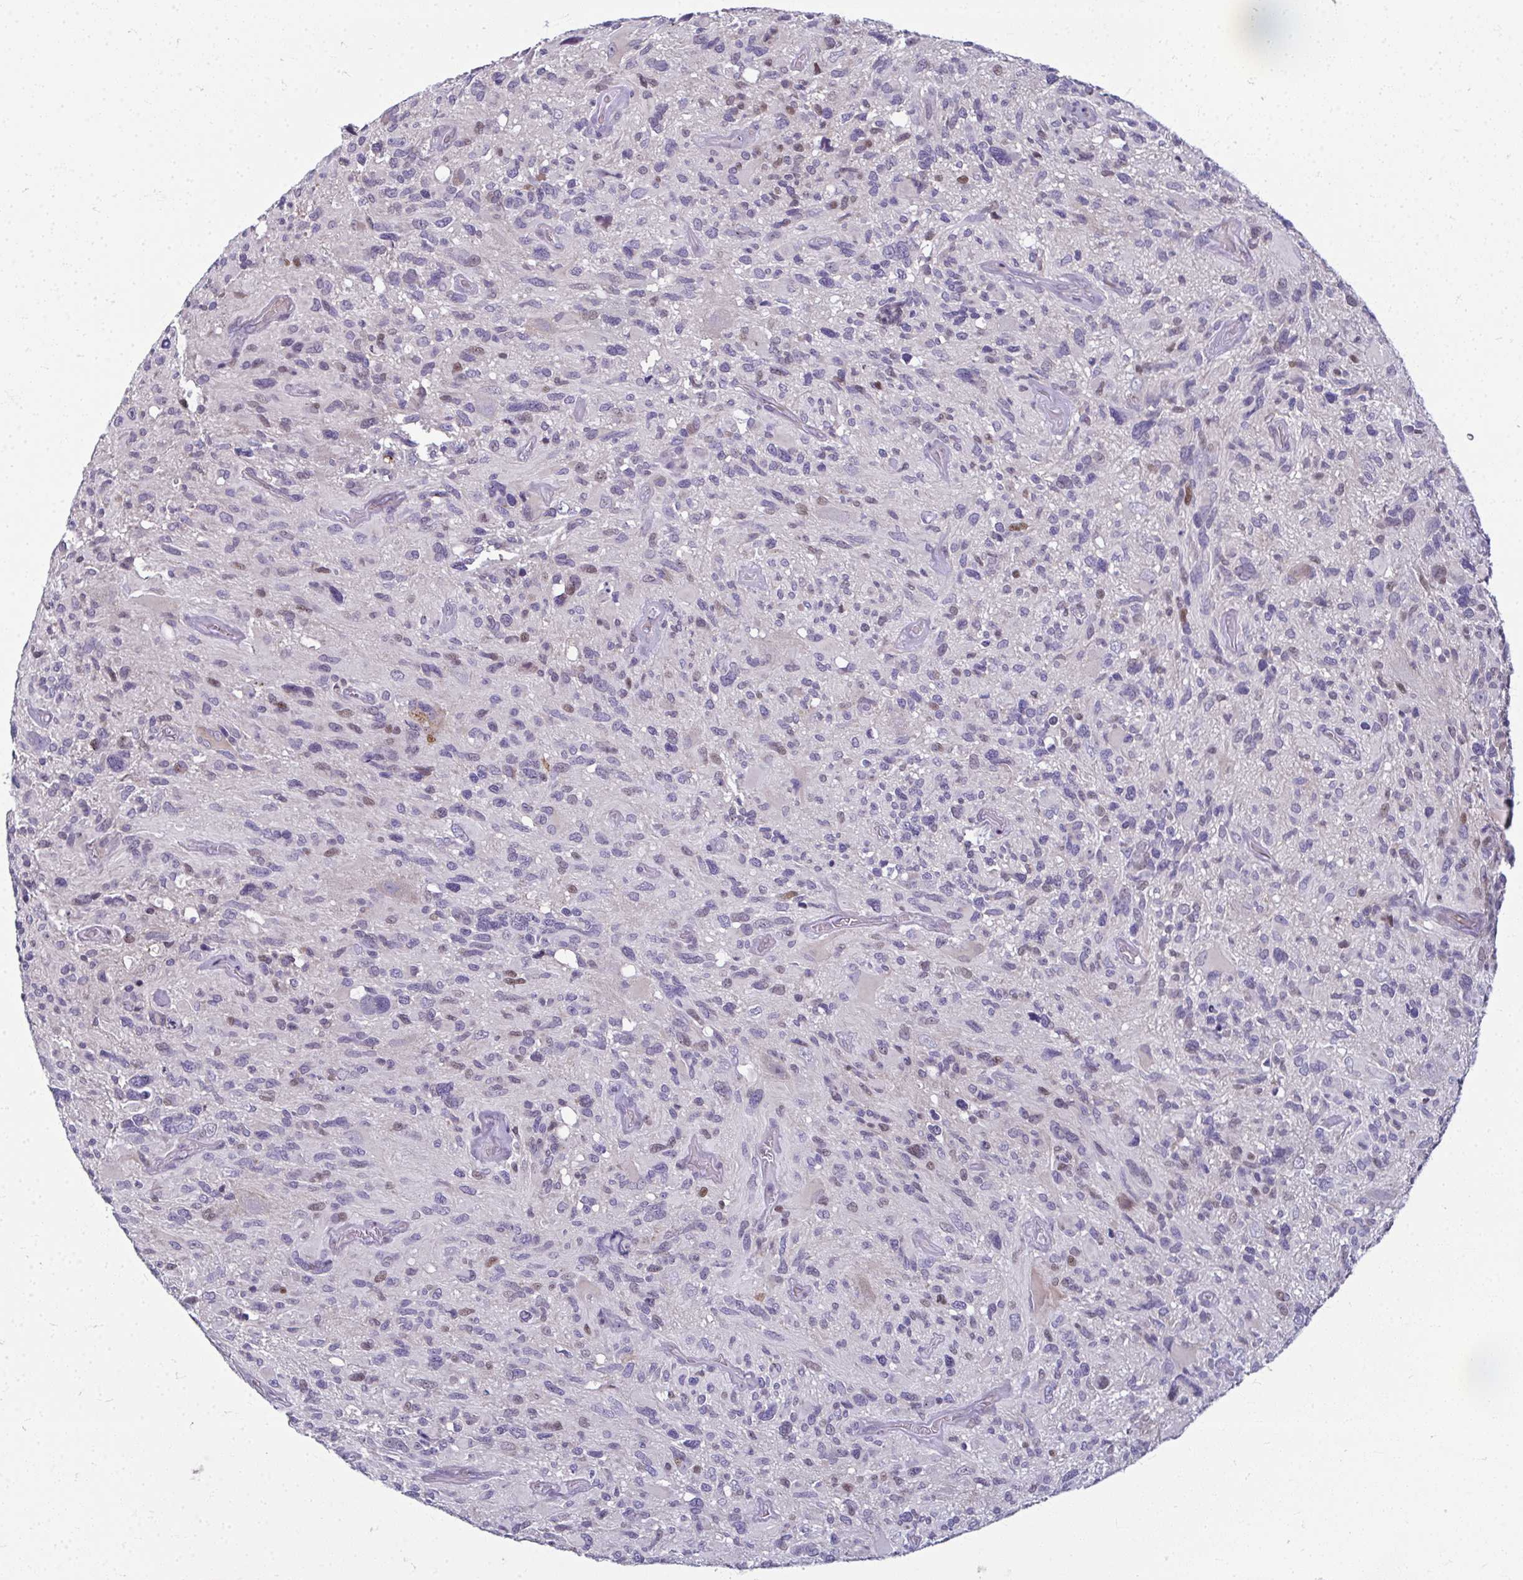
{"staining": {"intensity": "weak", "quantity": "<25%", "location": "nuclear"}, "tissue": "glioma", "cell_type": "Tumor cells", "image_type": "cancer", "snomed": [{"axis": "morphology", "description": "Glioma, malignant, High grade"}, {"axis": "topography", "description": "Brain"}], "caption": "Photomicrograph shows no protein staining in tumor cells of malignant glioma (high-grade) tissue.", "gene": "ODF1", "patient": {"sex": "male", "age": 49}}